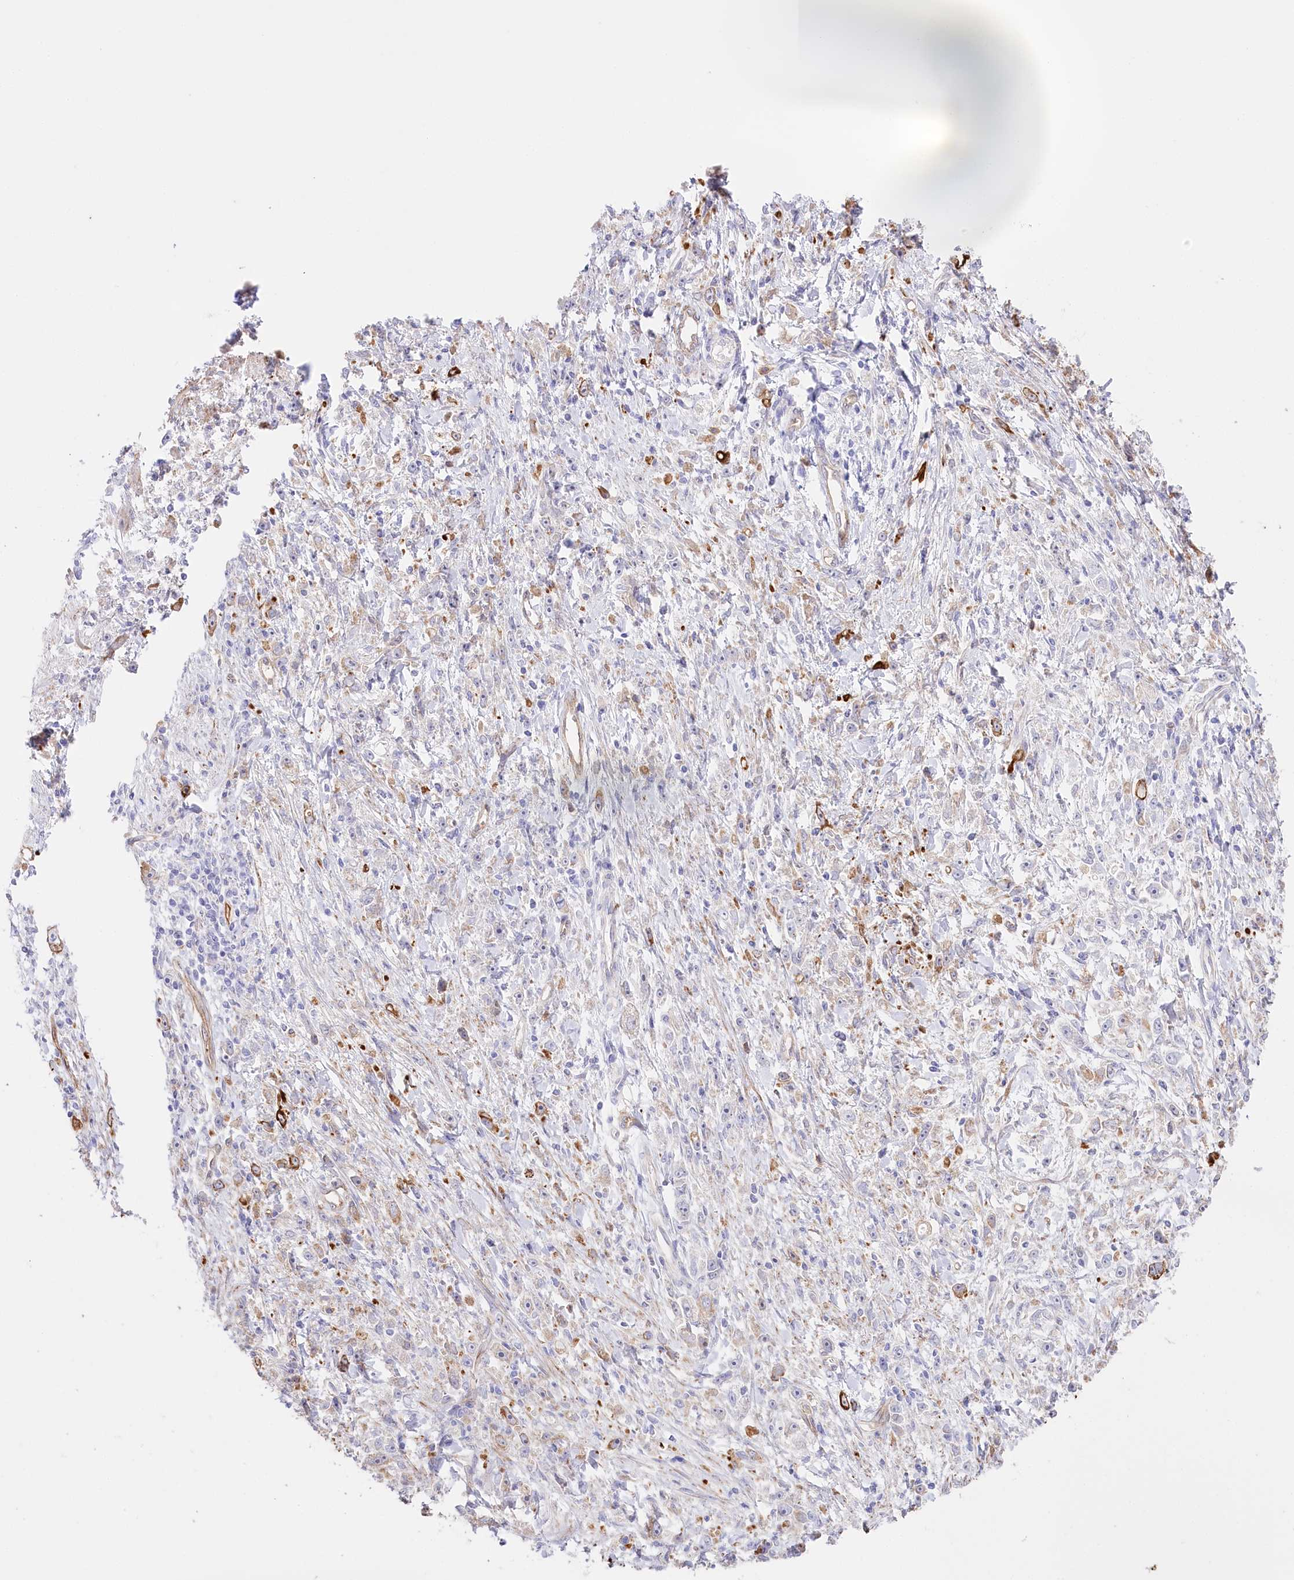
{"staining": {"intensity": "strong", "quantity": "<25%", "location": "cytoplasmic/membranous"}, "tissue": "stomach cancer", "cell_type": "Tumor cells", "image_type": "cancer", "snomed": [{"axis": "morphology", "description": "Adenocarcinoma, NOS"}, {"axis": "topography", "description": "Stomach"}], "caption": "Immunohistochemistry (IHC) staining of stomach cancer (adenocarcinoma), which demonstrates medium levels of strong cytoplasmic/membranous positivity in about <25% of tumor cells indicating strong cytoplasmic/membranous protein staining. The staining was performed using DAB (brown) for protein detection and nuclei were counterstained in hematoxylin (blue).", "gene": "SLC39A10", "patient": {"sex": "female", "age": 59}}